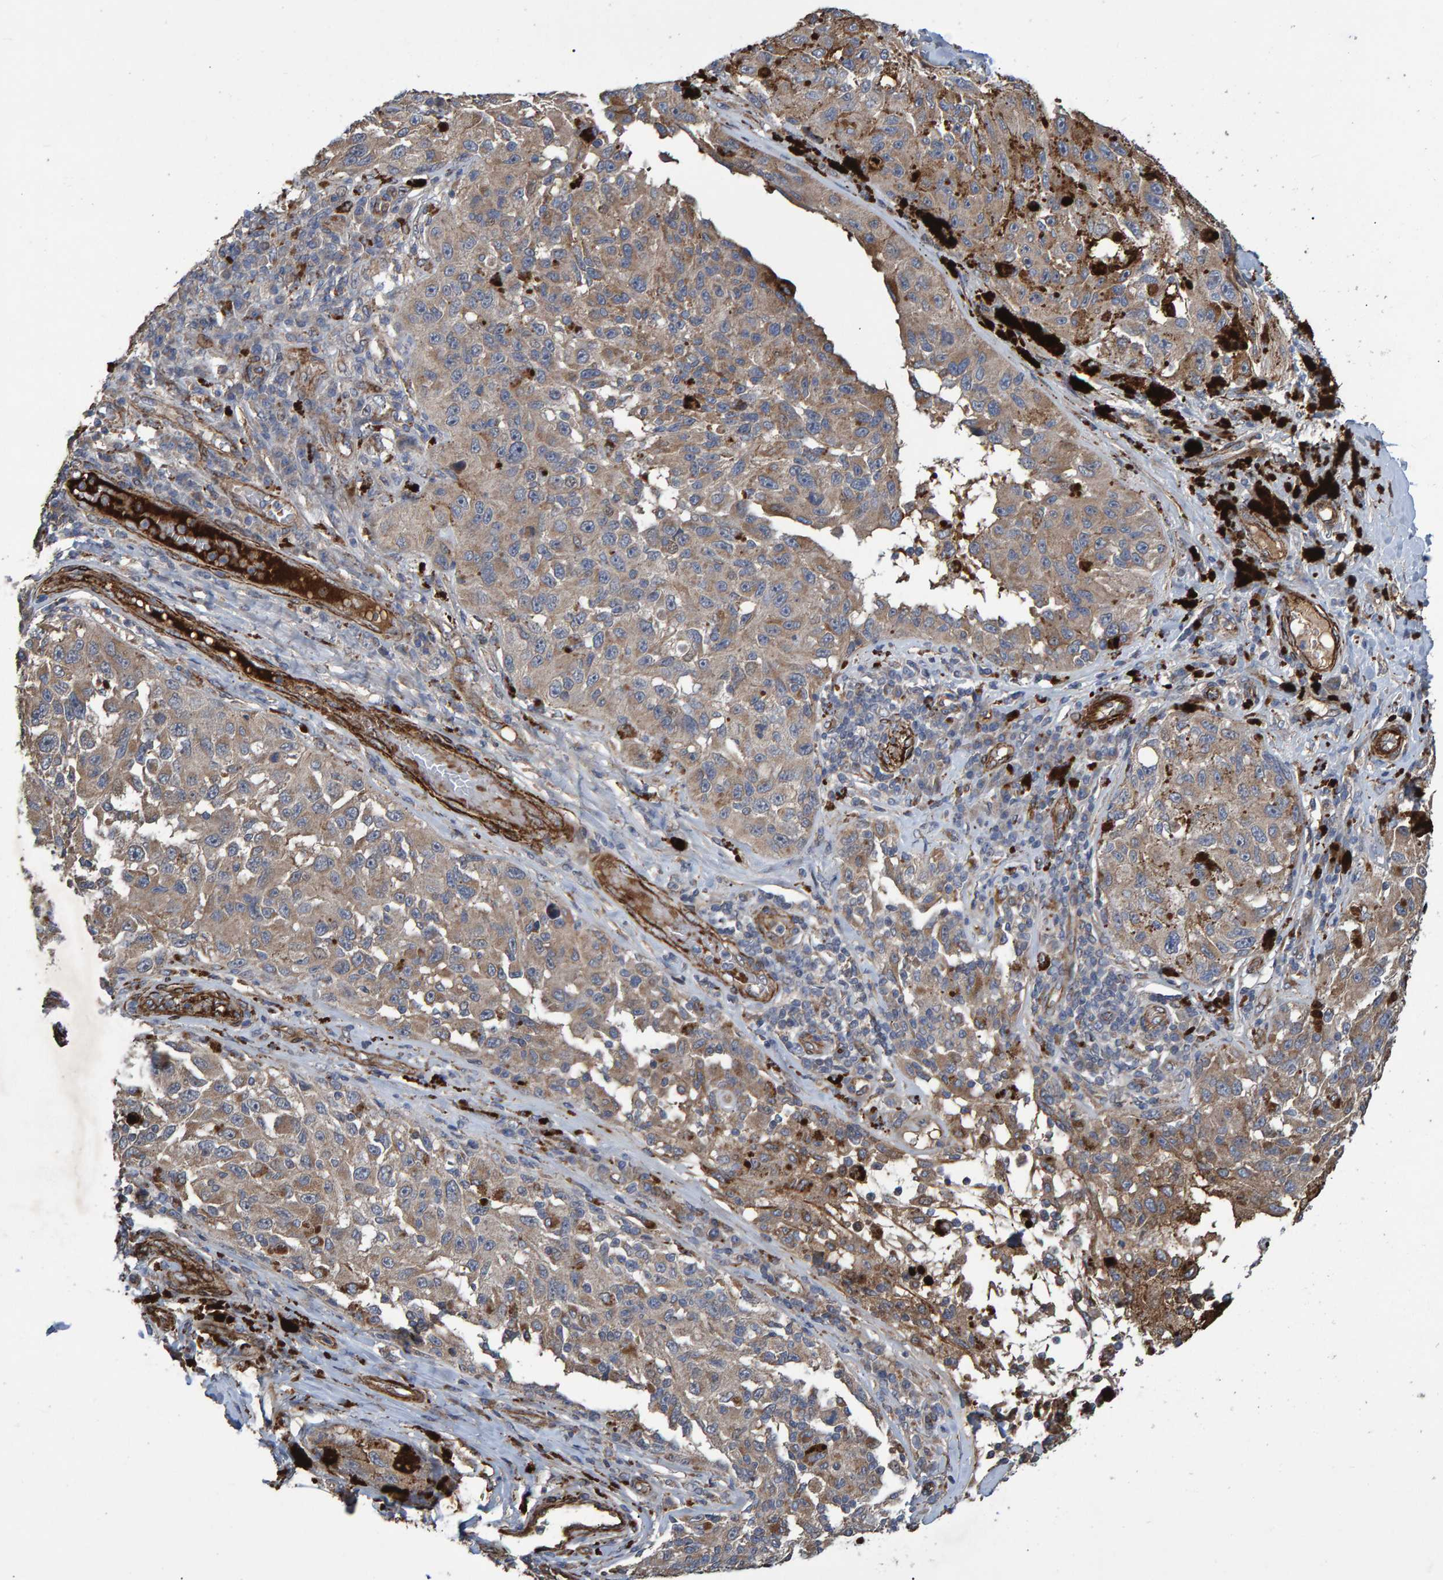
{"staining": {"intensity": "moderate", "quantity": ">75%", "location": "cytoplasmic/membranous"}, "tissue": "melanoma", "cell_type": "Tumor cells", "image_type": "cancer", "snomed": [{"axis": "morphology", "description": "Malignant melanoma, NOS"}, {"axis": "topography", "description": "Skin"}], "caption": "DAB (3,3'-diaminobenzidine) immunohistochemical staining of malignant melanoma exhibits moderate cytoplasmic/membranous protein positivity in approximately >75% of tumor cells.", "gene": "SLIT2", "patient": {"sex": "female", "age": 73}}